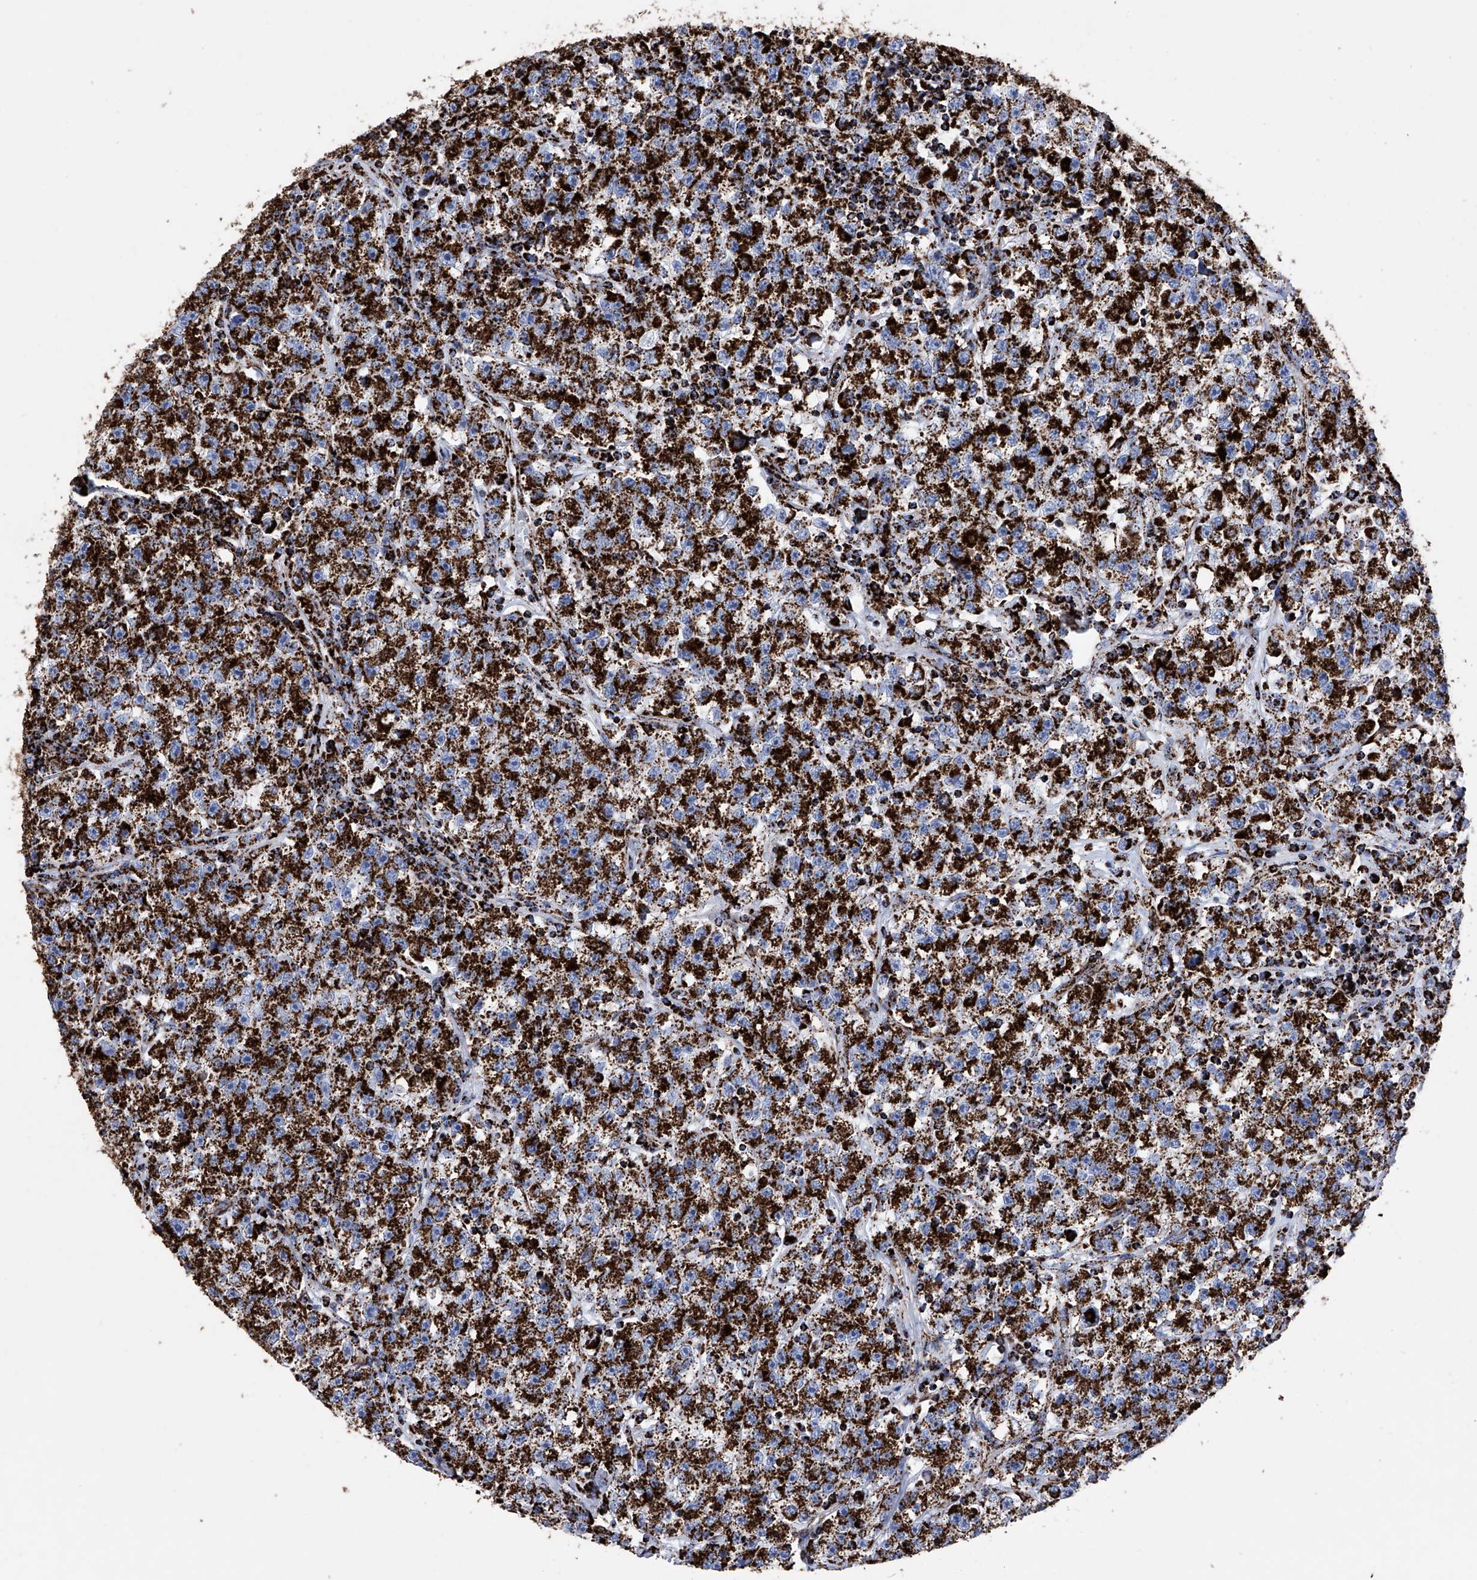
{"staining": {"intensity": "strong", "quantity": ">75%", "location": "cytoplasmic/membranous"}, "tissue": "testis cancer", "cell_type": "Tumor cells", "image_type": "cancer", "snomed": [{"axis": "morphology", "description": "Seminoma, NOS"}, {"axis": "topography", "description": "Testis"}], "caption": "An IHC photomicrograph of tumor tissue is shown. Protein staining in brown highlights strong cytoplasmic/membranous positivity in testis seminoma within tumor cells.", "gene": "ATP5PF", "patient": {"sex": "male", "age": 22}}